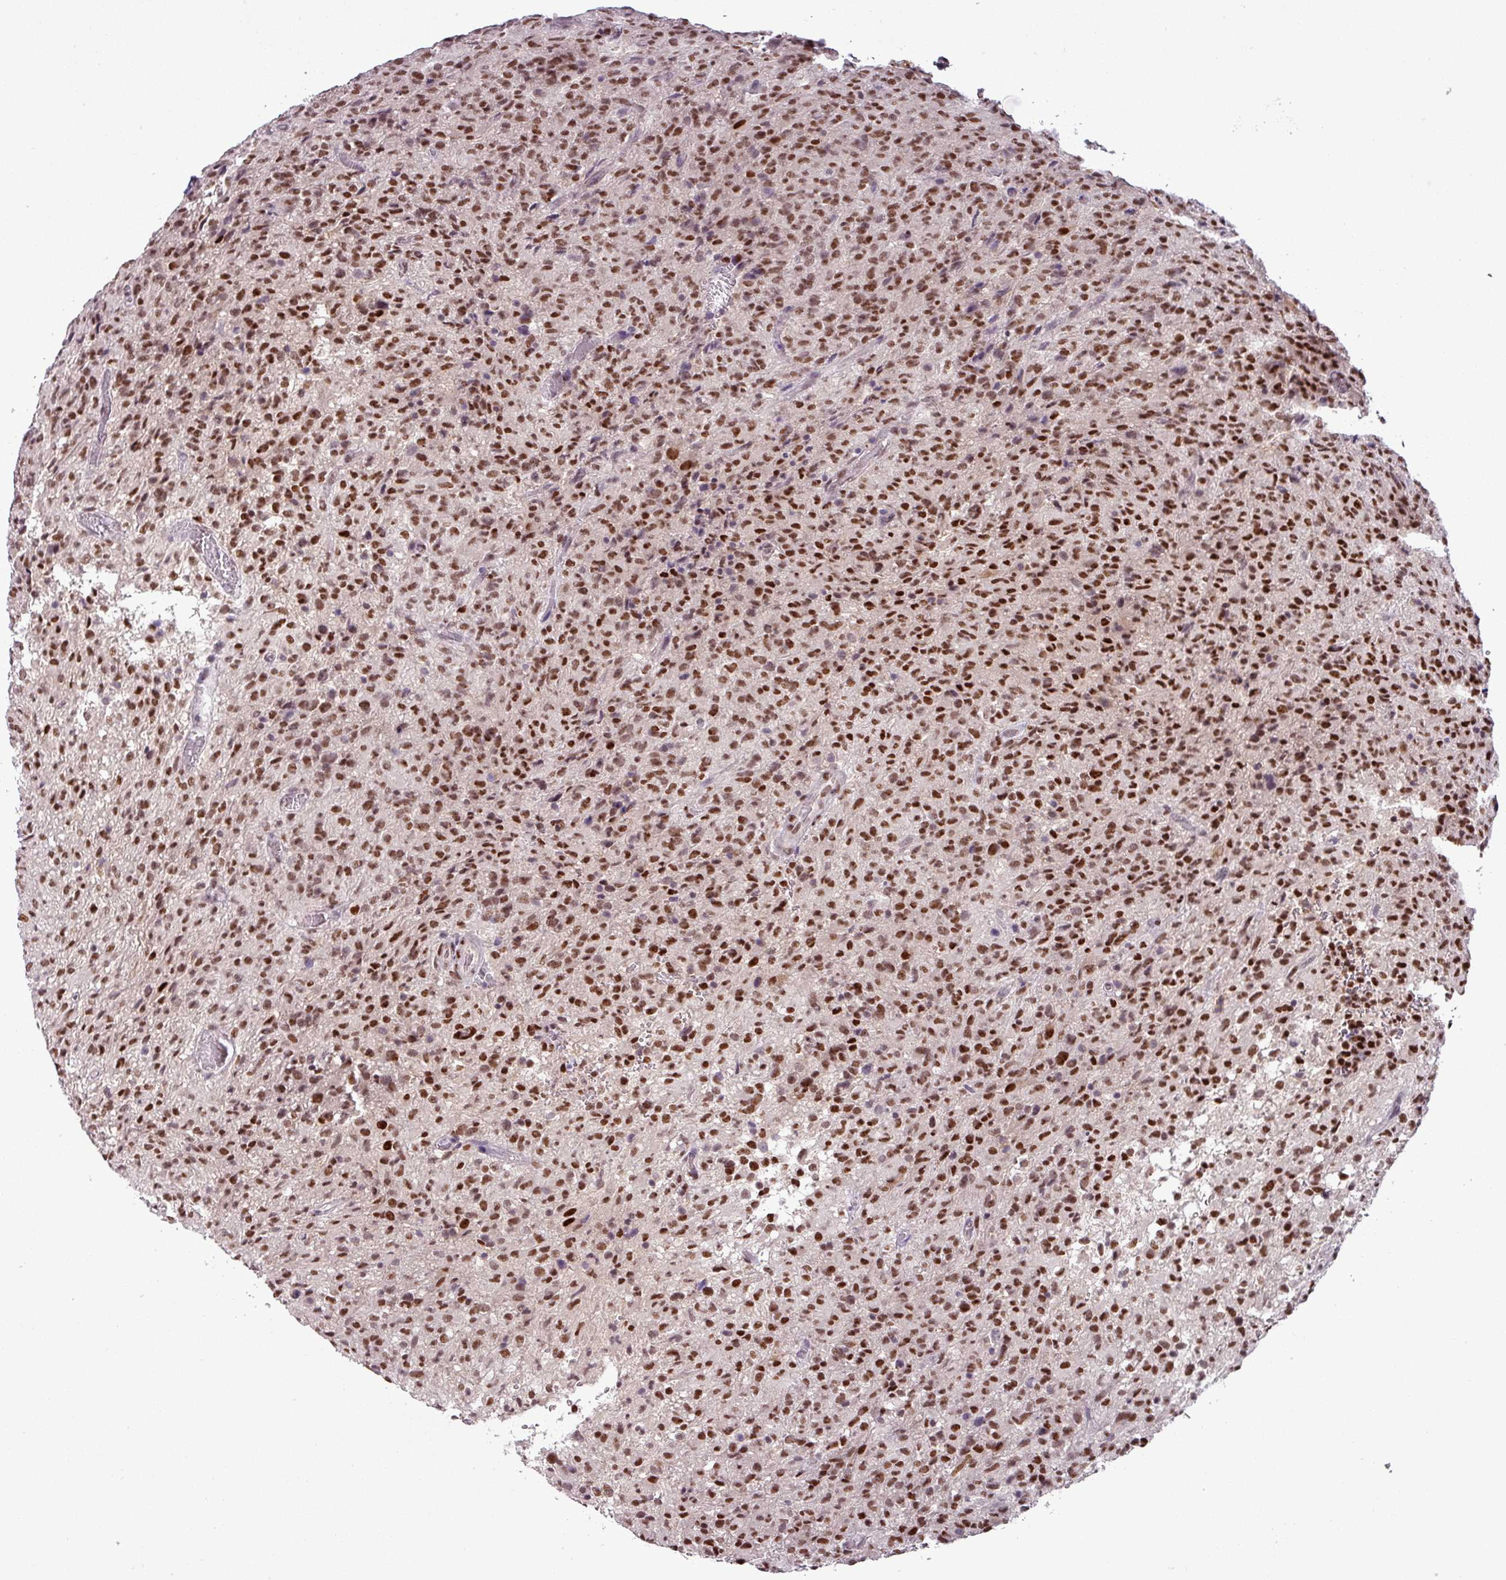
{"staining": {"intensity": "strong", "quantity": ">75%", "location": "nuclear"}, "tissue": "glioma", "cell_type": "Tumor cells", "image_type": "cancer", "snomed": [{"axis": "morphology", "description": "Glioma, malignant, High grade"}, {"axis": "topography", "description": "Brain"}], "caption": "Tumor cells exhibit high levels of strong nuclear expression in about >75% of cells in high-grade glioma (malignant). (Stains: DAB in brown, nuclei in blue, Microscopy: brightfield microscopy at high magnification).", "gene": "IRF2BPL", "patient": {"sex": "female", "age": 57}}